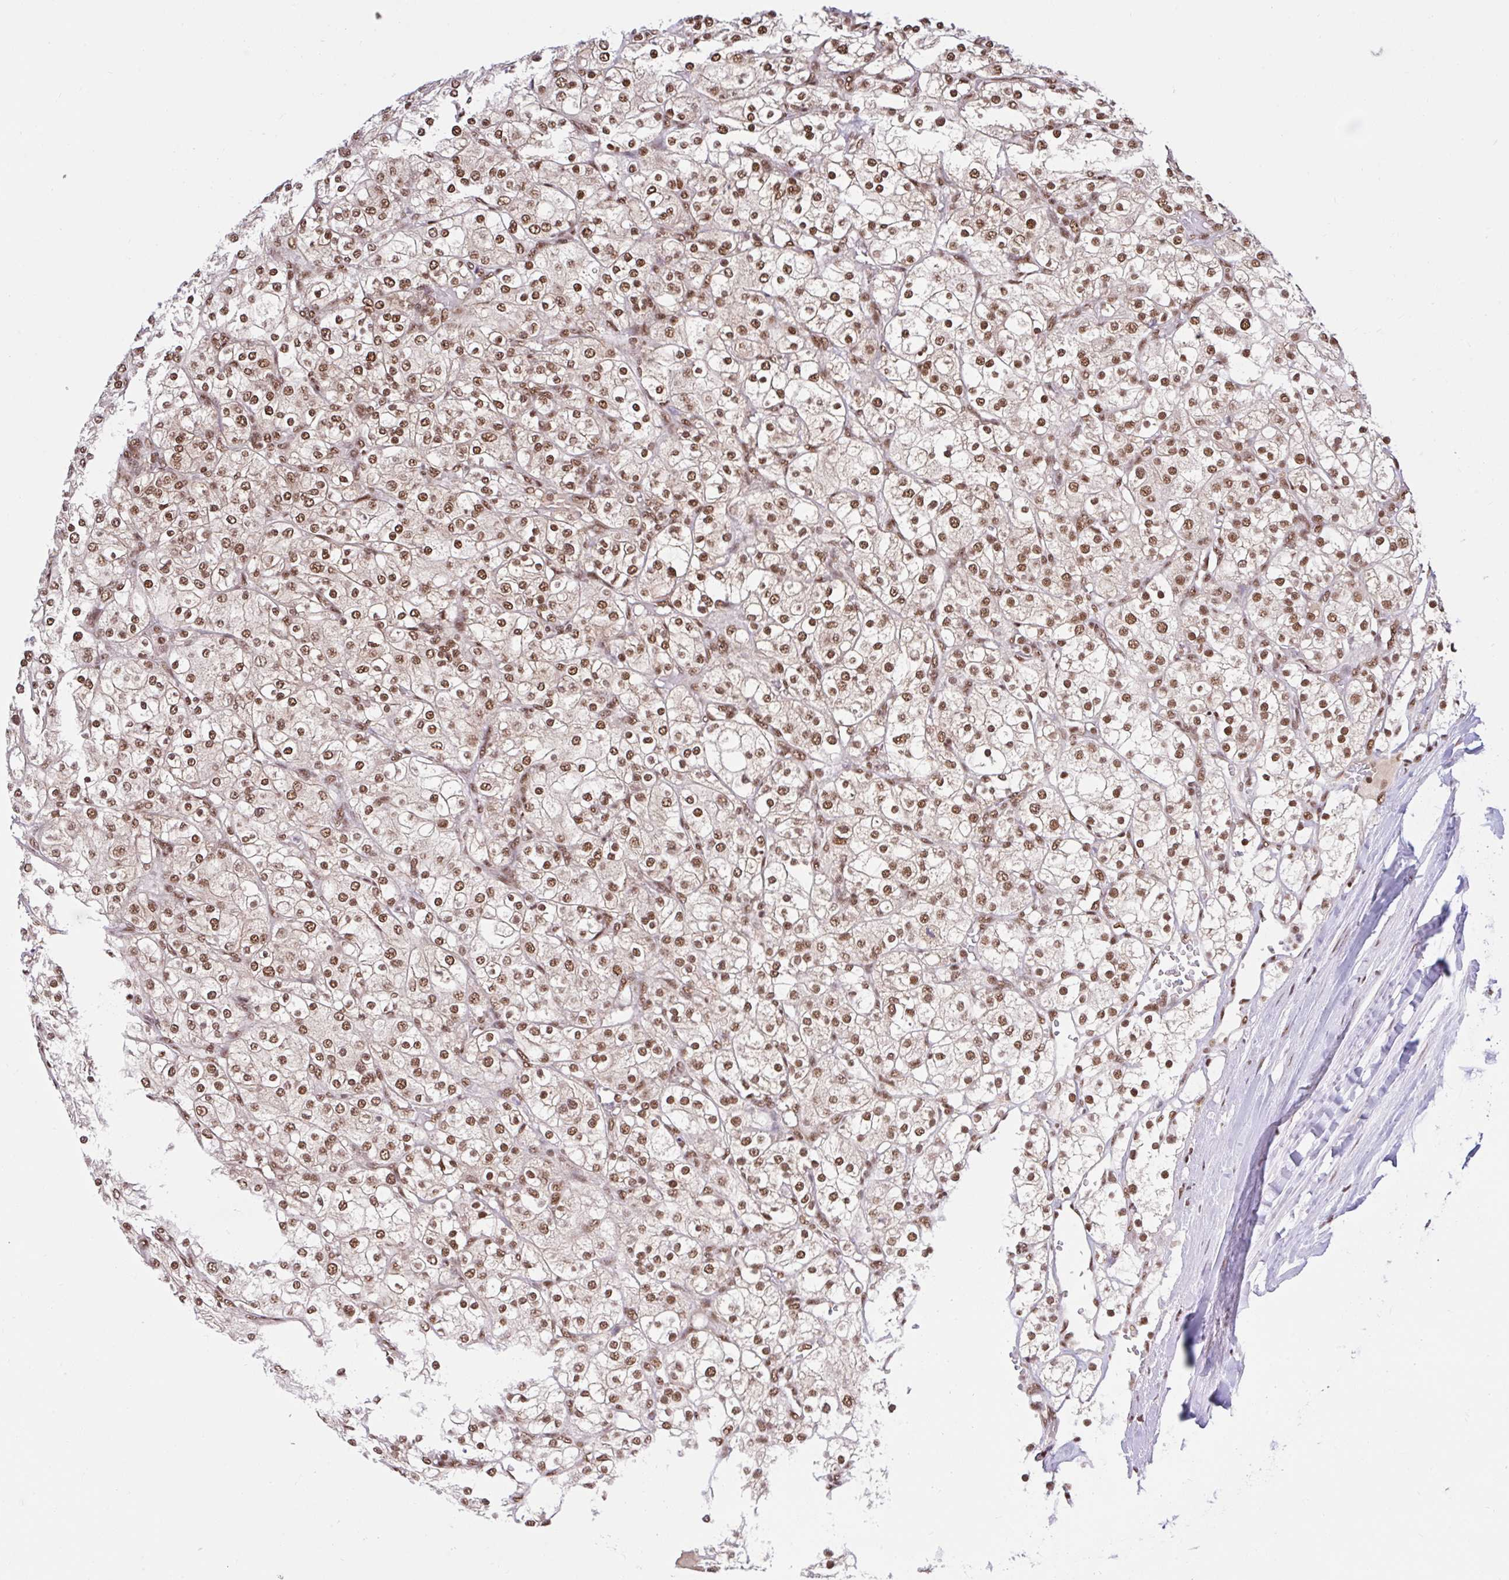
{"staining": {"intensity": "moderate", "quantity": ">75%", "location": "nuclear"}, "tissue": "renal cancer", "cell_type": "Tumor cells", "image_type": "cancer", "snomed": [{"axis": "morphology", "description": "Adenocarcinoma, NOS"}, {"axis": "topography", "description": "Kidney"}], "caption": "Immunohistochemistry (IHC) histopathology image of human renal cancer (adenocarcinoma) stained for a protein (brown), which shows medium levels of moderate nuclear staining in approximately >75% of tumor cells.", "gene": "ABCA9", "patient": {"sex": "male", "age": 80}}